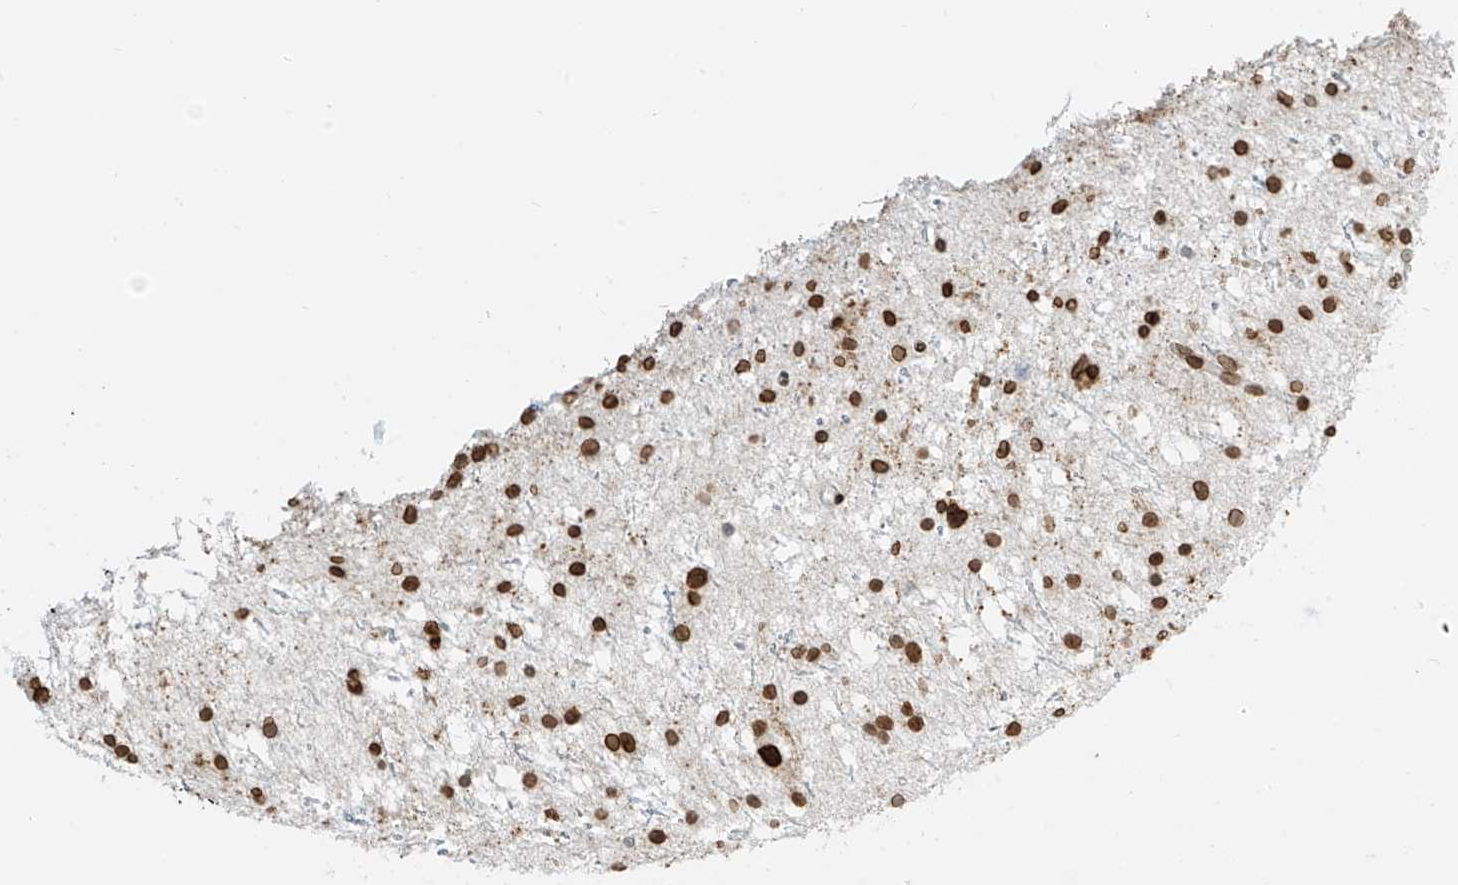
{"staining": {"intensity": "strong", "quantity": ">75%", "location": "cytoplasmic/membranous,nuclear"}, "tissue": "glioma", "cell_type": "Tumor cells", "image_type": "cancer", "snomed": [{"axis": "morphology", "description": "Glioma, malignant, Low grade"}, {"axis": "topography", "description": "Brain"}], "caption": "This is a micrograph of immunohistochemistry (IHC) staining of malignant low-grade glioma, which shows strong staining in the cytoplasmic/membranous and nuclear of tumor cells.", "gene": "SAMD15", "patient": {"sex": "female", "age": 37}}